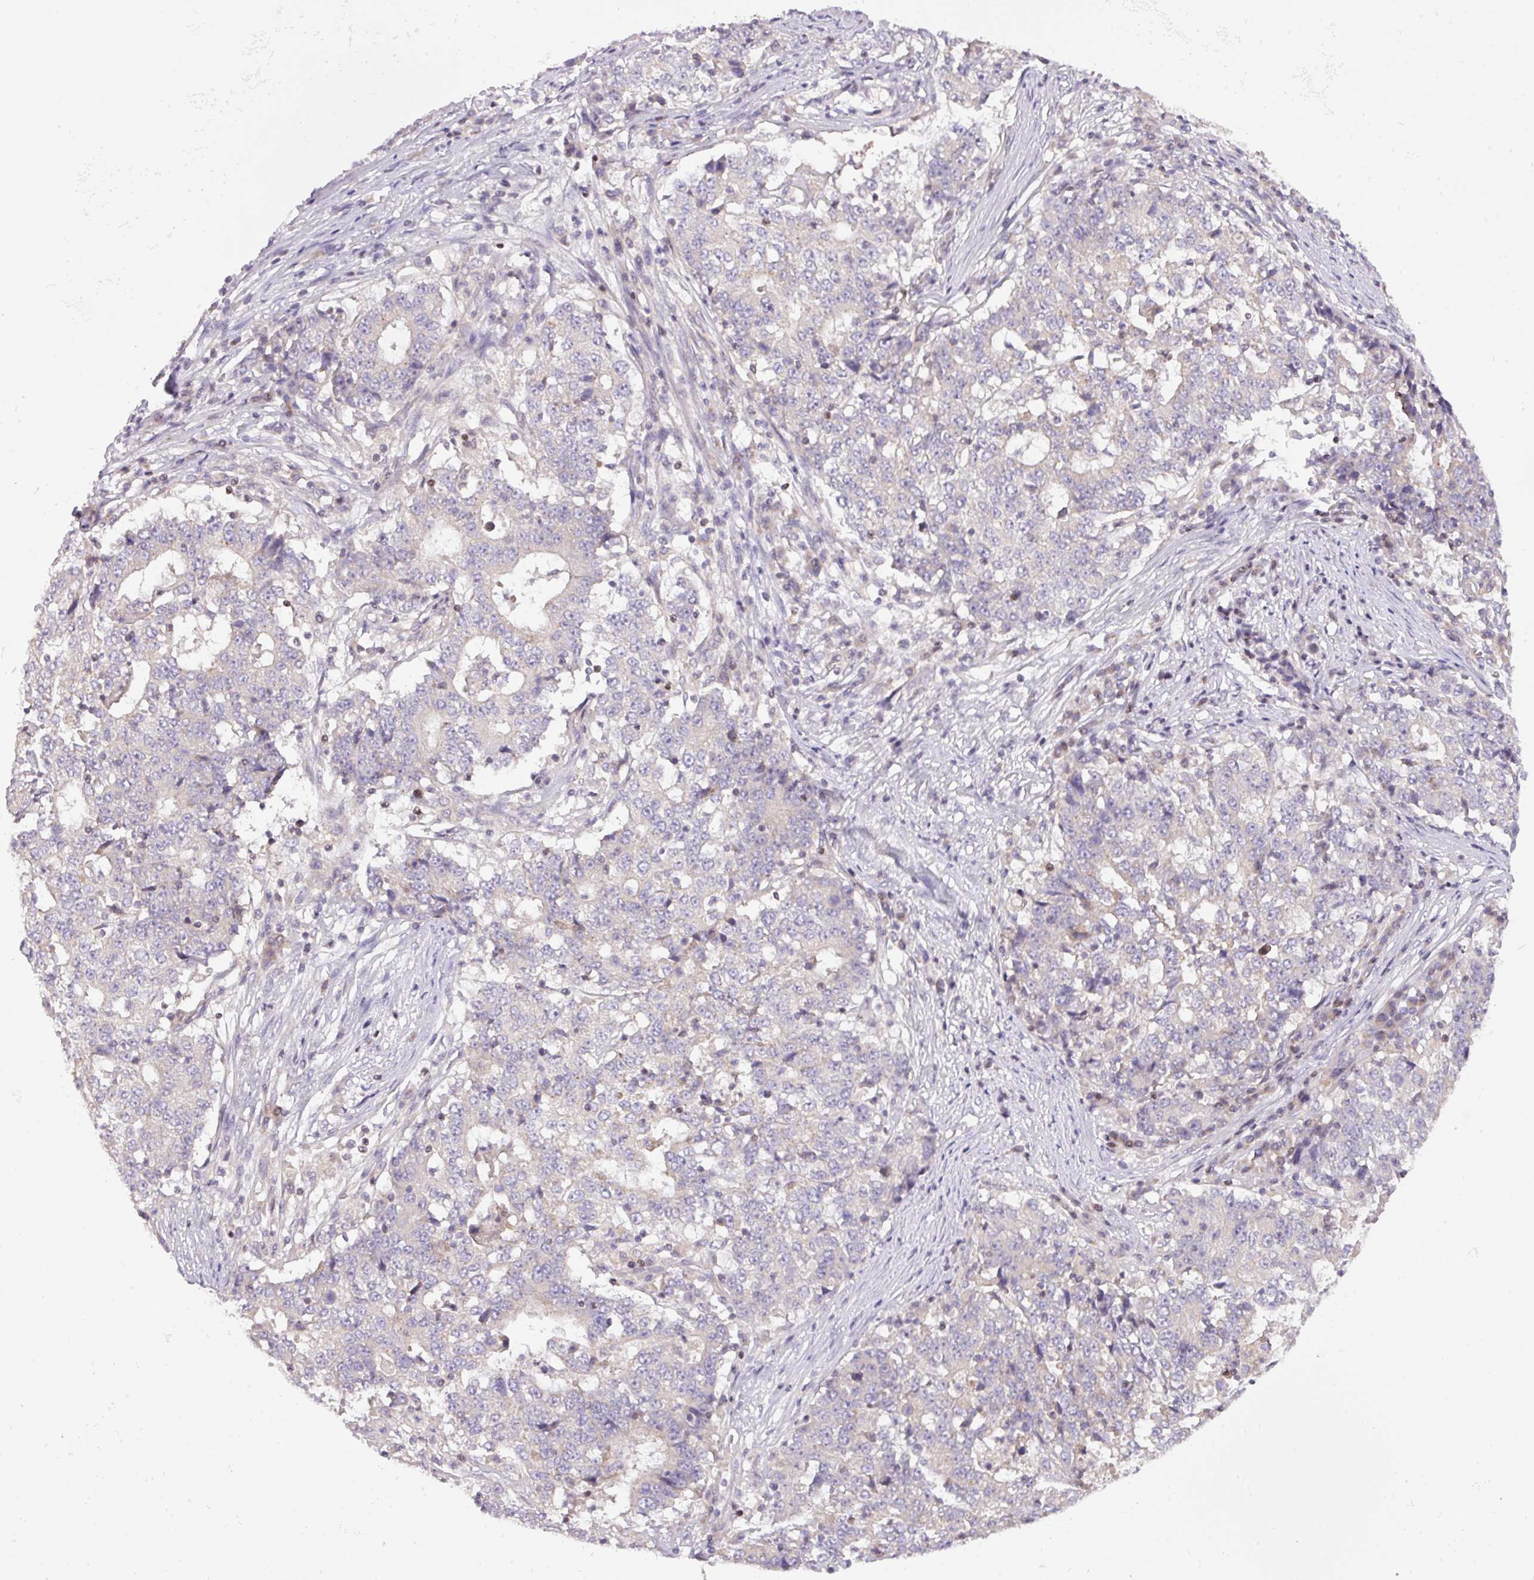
{"staining": {"intensity": "negative", "quantity": "none", "location": "none"}, "tissue": "stomach cancer", "cell_type": "Tumor cells", "image_type": "cancer", "snomed": [{"axis": "morphology", "description": "Adenocarcinoma, NOS"}, {"axis": "topography", "description": "Stomach"}], "caption": "A high-resolution image shows IHC staining of stomach adenocarcinoma, which exhibits no significant positivity in tumor cells.", "gene": "ZNF394", "patient": {"sex": "male", "age": 59}}